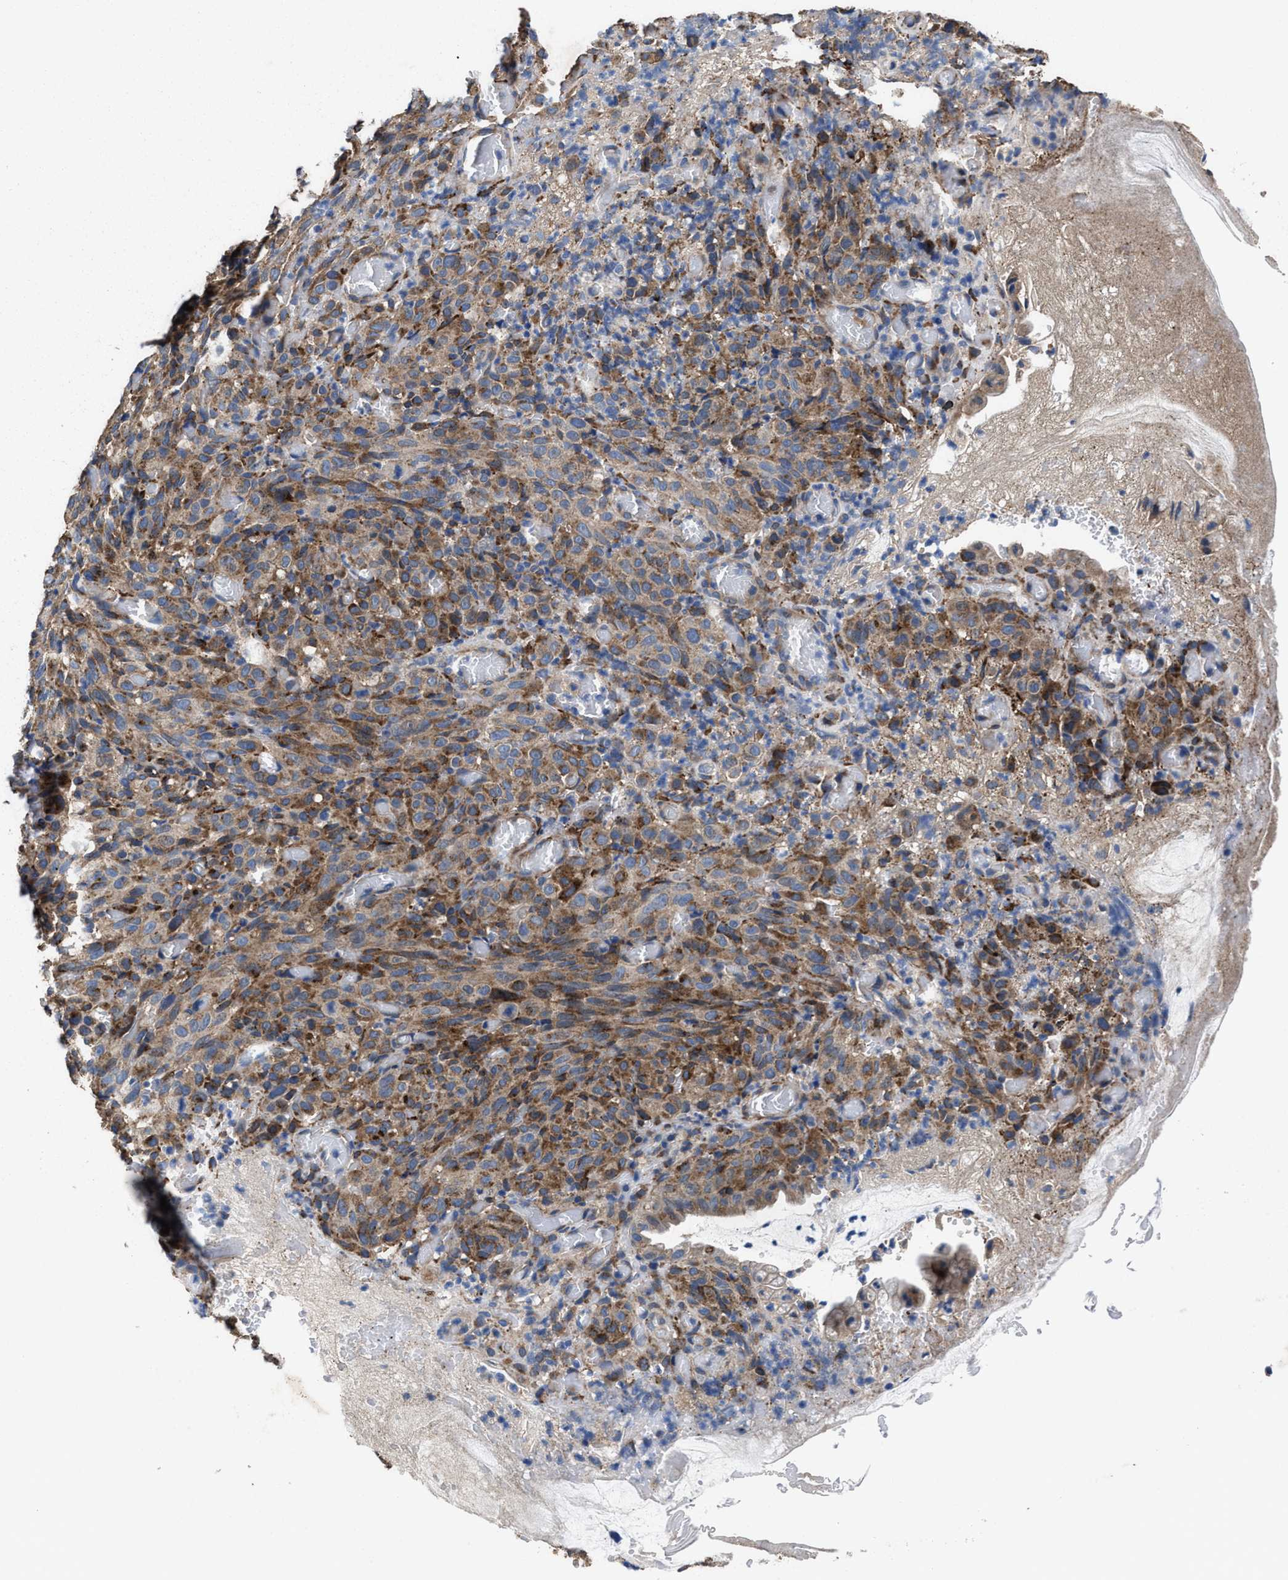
{"staining": {"intensity": "moderate", "quantity": ">75%", "location": "cytoplasmic/membranous"}, "tissue": "melanoma", "cell_type": "Tumor cells", "image_type": "cancer", "snomed": [{"axis": "morphology", "description": "Malignant melanoma, NOS"}, {"axis": "topography", "description": "Rectum"}], "caption": "Protein expression by immunohistochemistry (IHC) shows moderate cytoplasmic/membranous positivity in about >75% of tumor cells in melanoma. The staining was performed using DAB (3,3'-diaminobenzidine), with brown indicating positive protein expression. Nuclei are stained blue with hematoxylin.", "gene": "IDNK", "patient": {"sex": "female", "age": 81}}